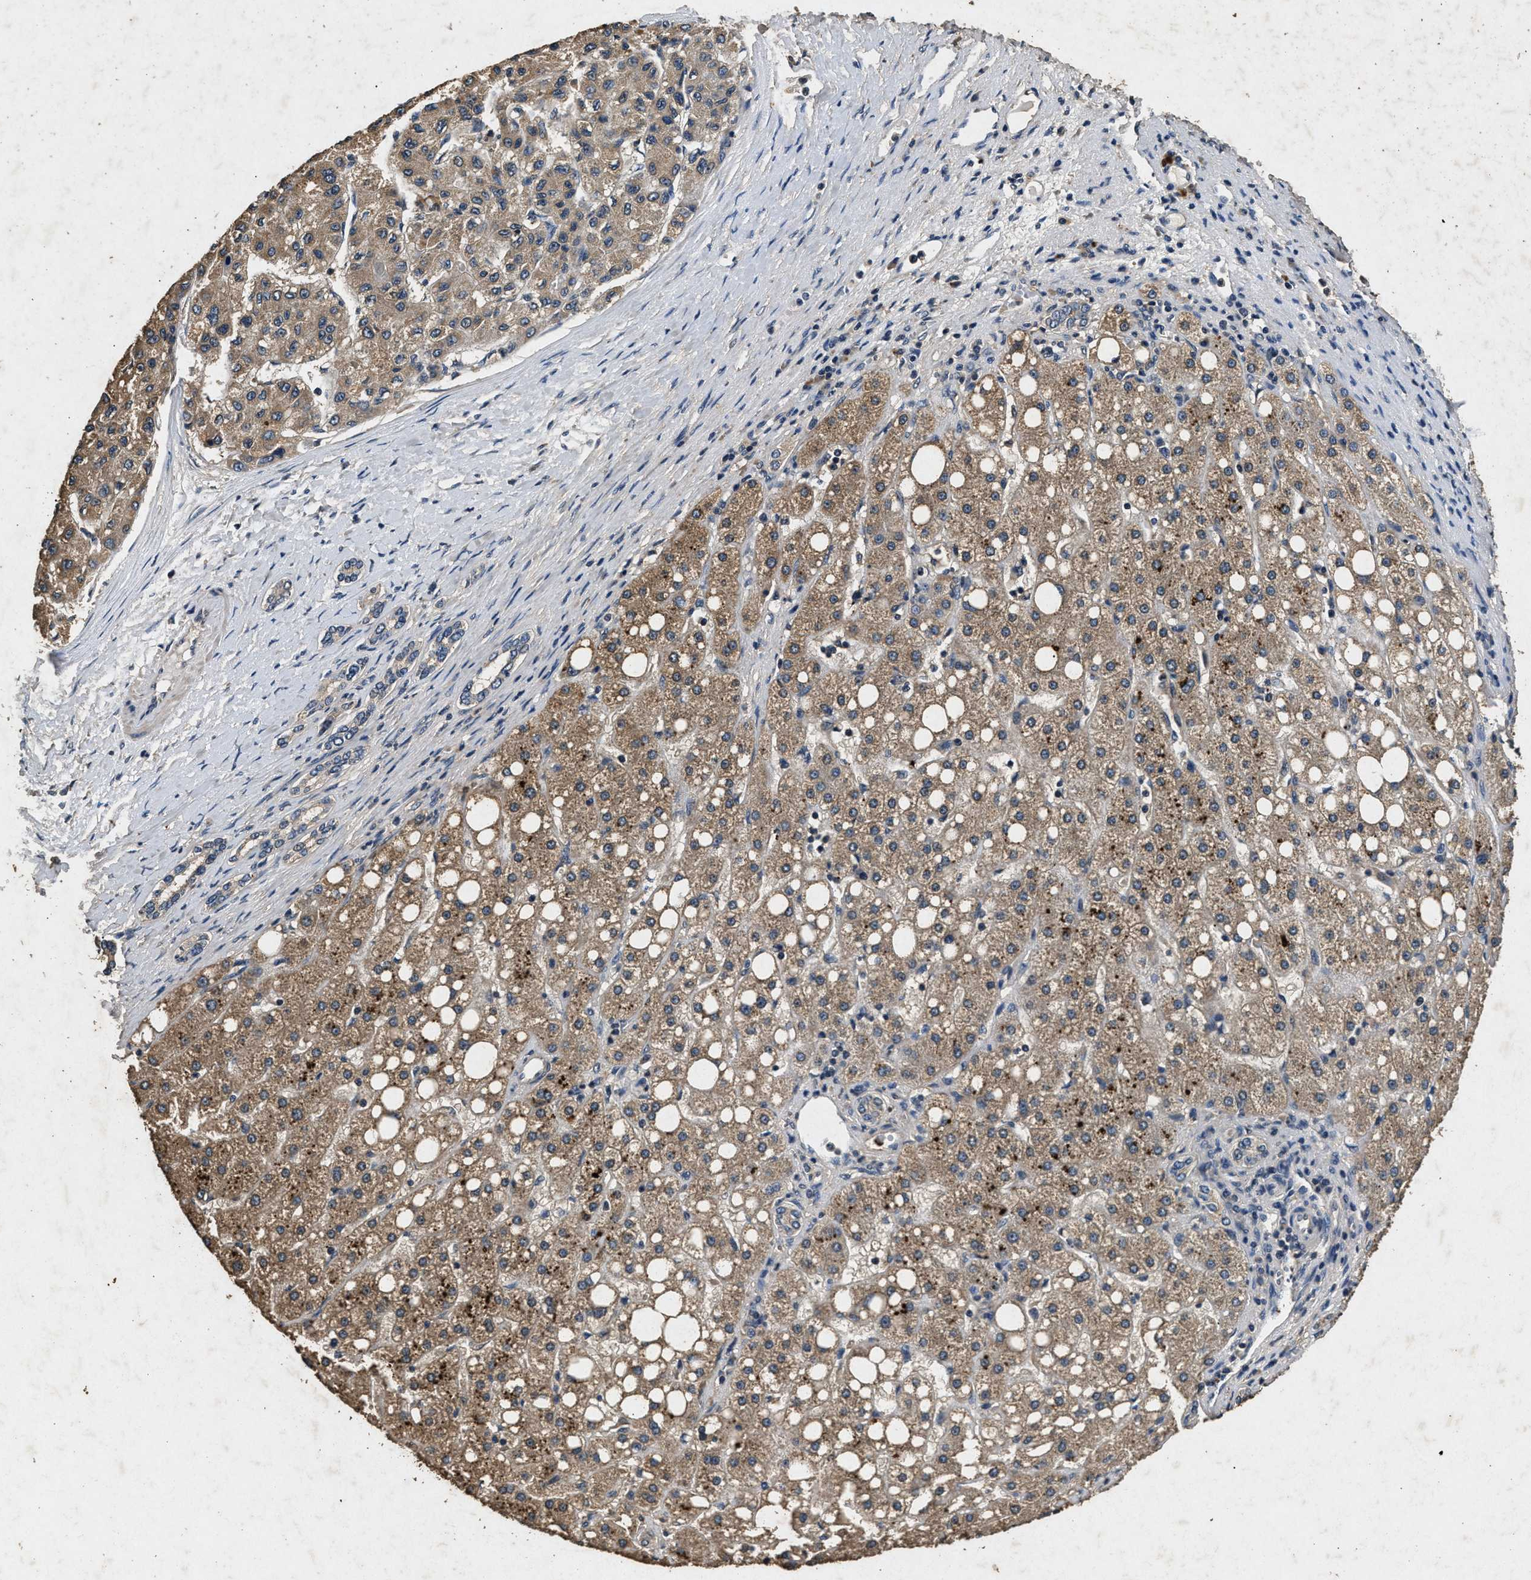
{"staining": {"intensity": "moderate", "quantity": ">75%", "location": "cytoplasmic/membranous"}, "tissue": "liver cancer", "cell_type": "Tumor cells", "image_type": "cancer", "snomed": [{"axis": "morphology", "description": "Carcinoma, Hepatocellular, NOS"}, {"axis": "topography", "description": "Liver"}], "caption": "Protein expression analysis of hepatocellular carcinoma (liver) displays moderate cytoplasmic/membranous expression in about >75% of tumor cells.", "gene": "PPP1CC", "patient": {"sex": "male", "age": 80}}